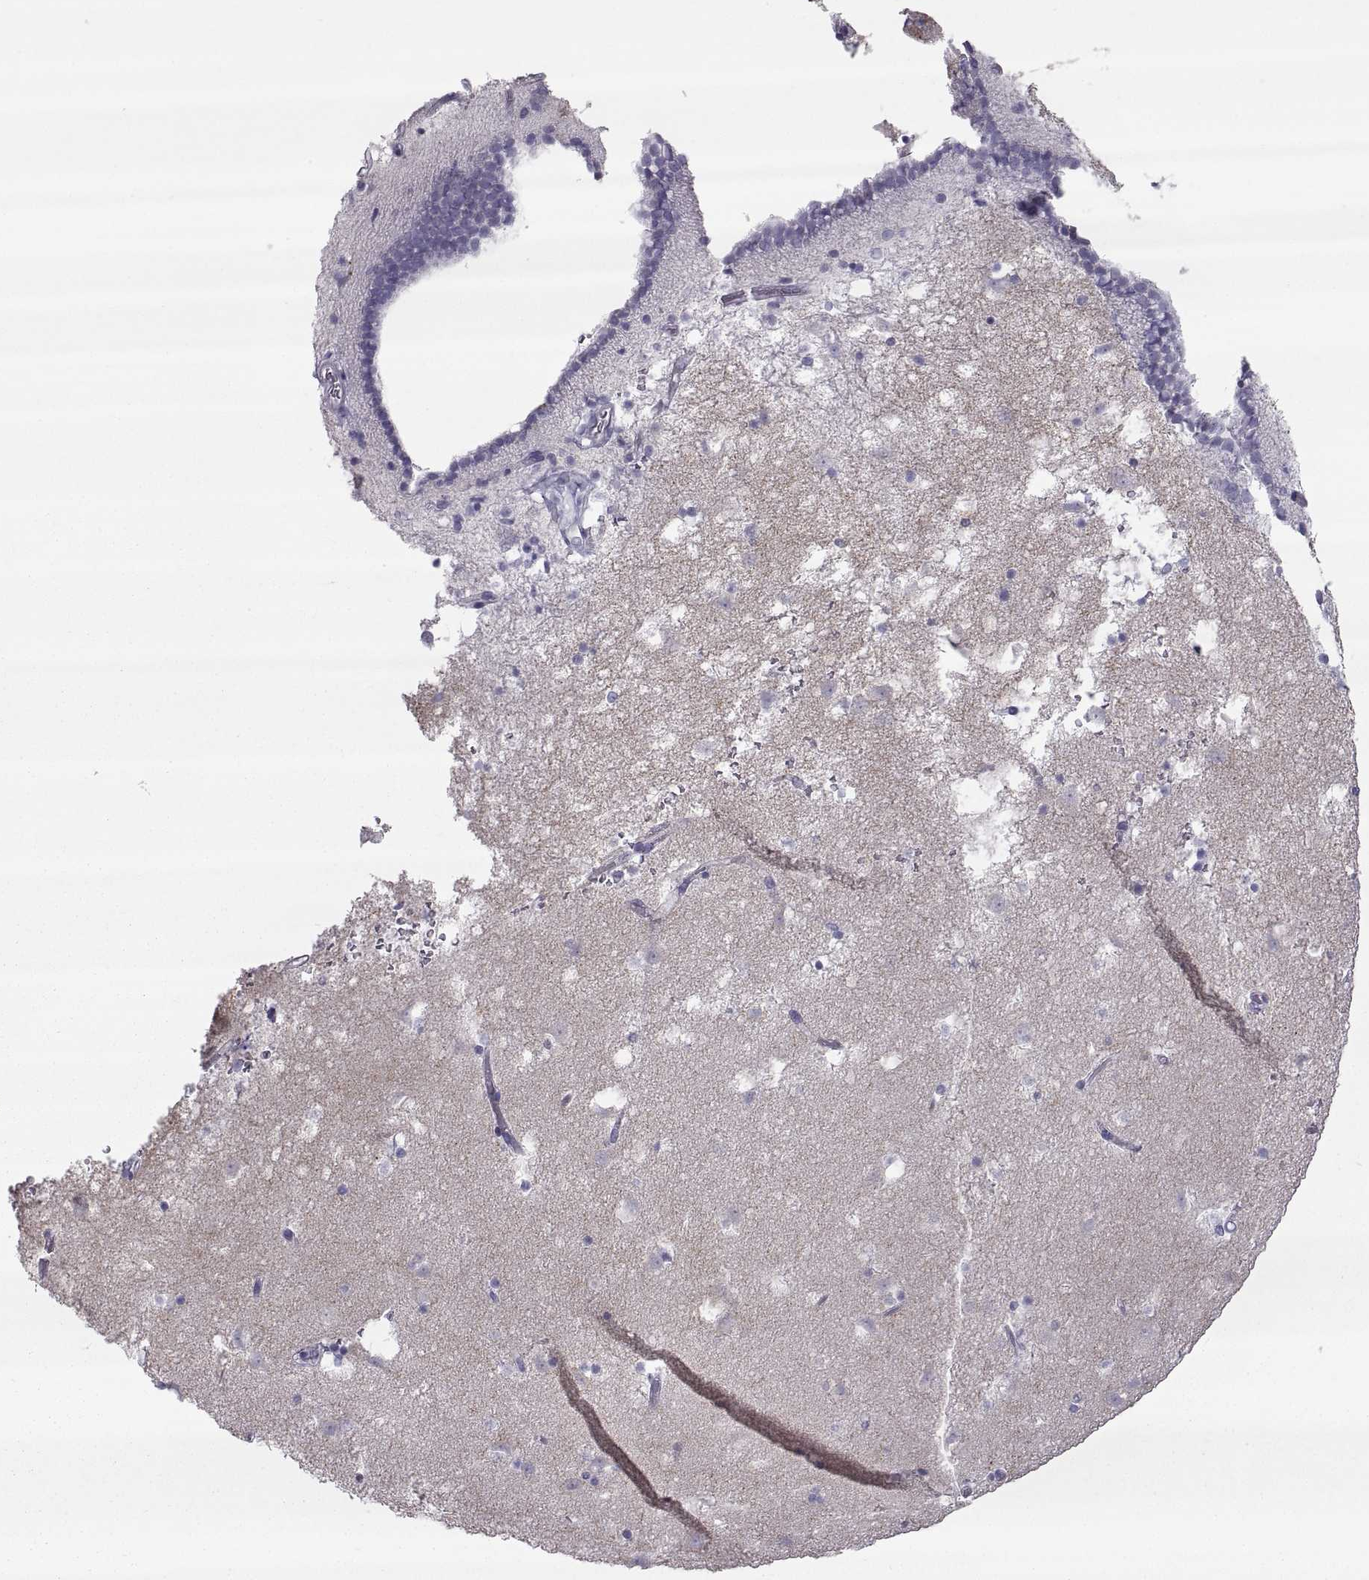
{"staining": {"intensity": "negative", "quantity": "none", "location": "none"}, "tissue": "caudate", "cell_type": "Glial cells", "image_type": "normal", "snomed": [{"axis": "morphology", "description": "Normal tissue, NOS"}, {"axis": "topography", "description": "Lateral ventricle wall"}], "caption": "Glial cells show no significant protein positivity in normal caudate.", "gene": "PCSK1N", "patient": {"sex": "female", "age": 42}}